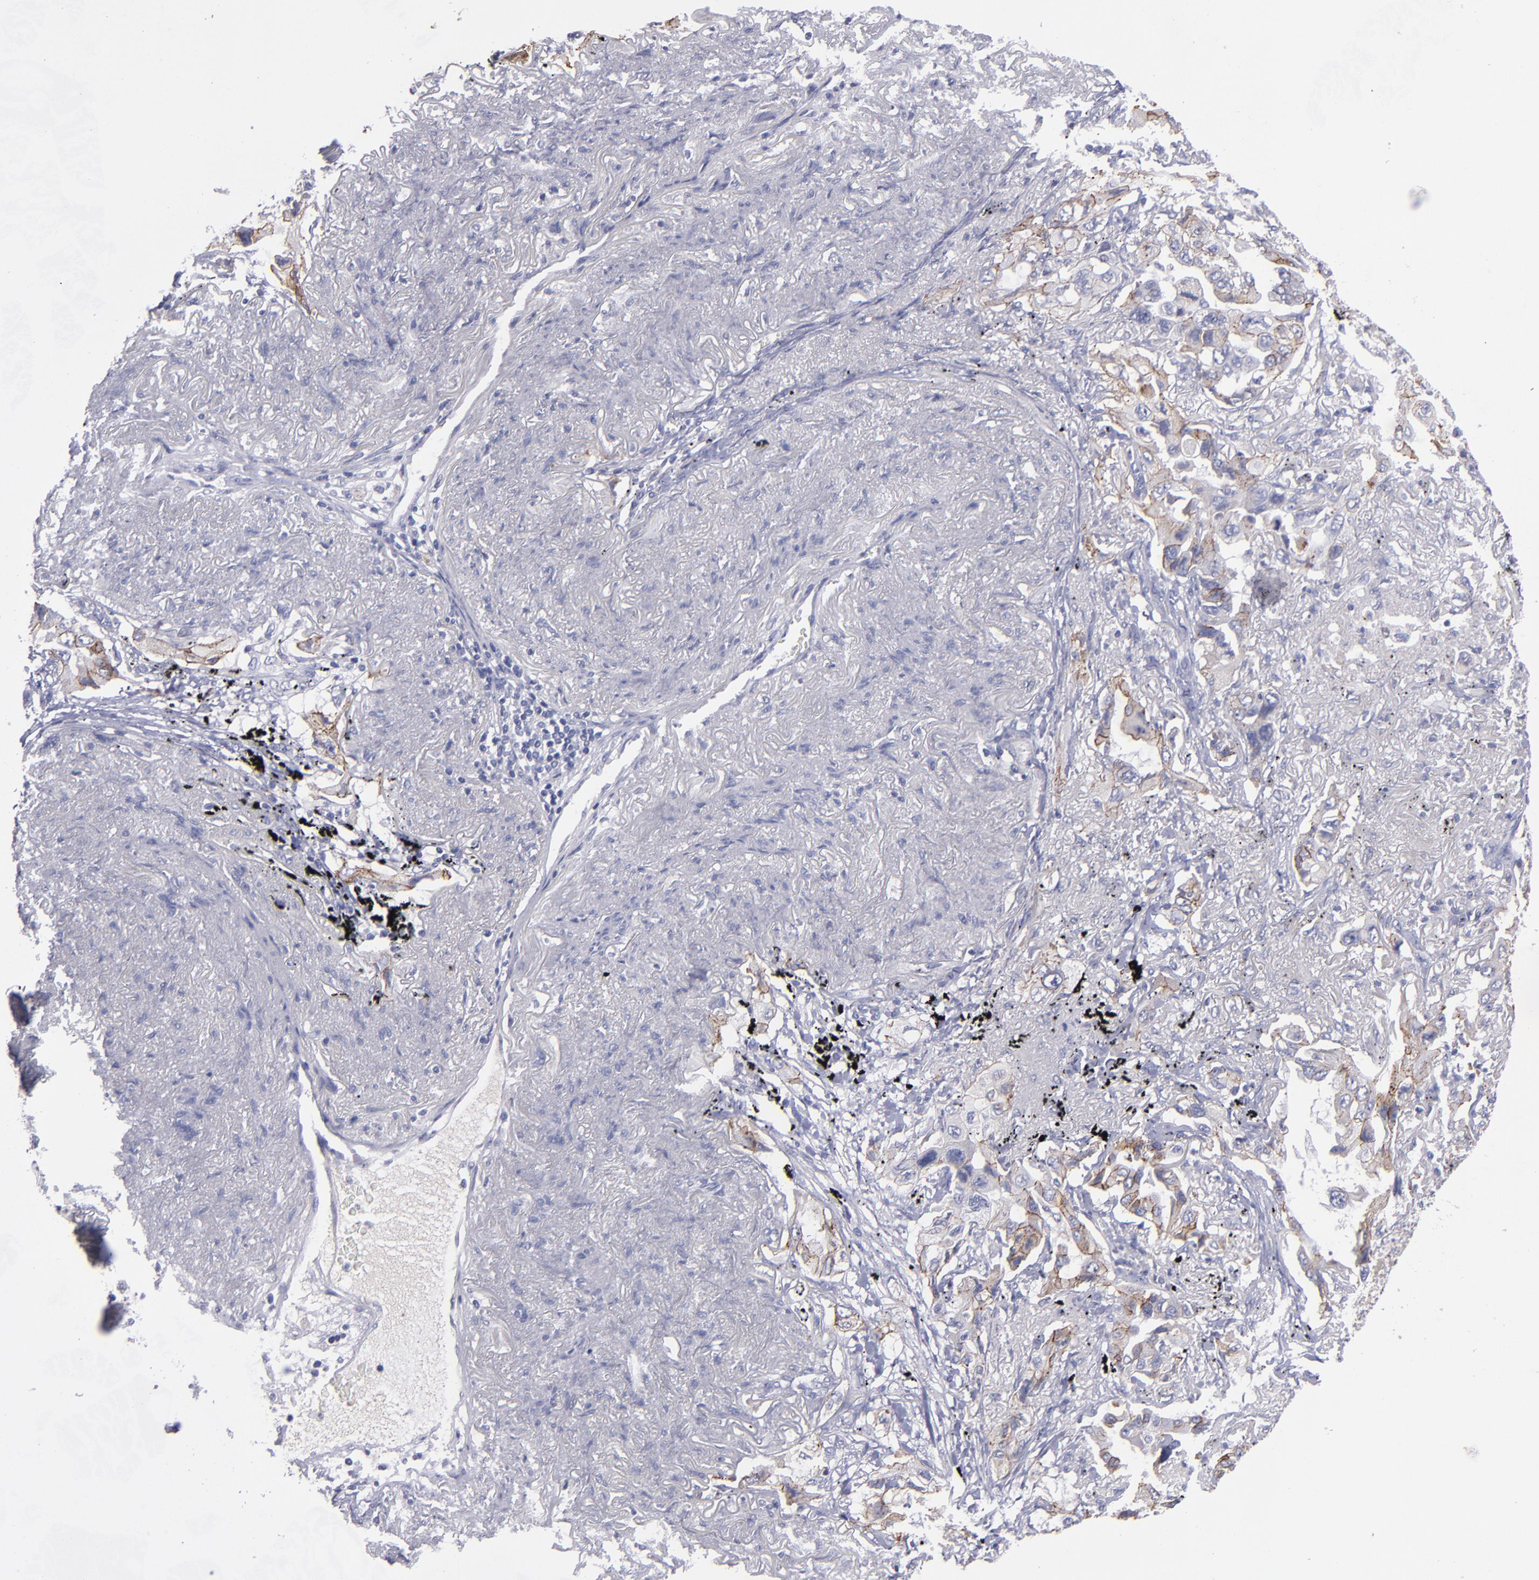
{"staining": {"intensity": "moderate", "quantity": ">75%", "location": "cytoplasmic/membranous"}, "tissue": "lung cancer", "cell_type": "Tumor cells", "image_type": "cancer", "snomed": [{"axis": "morphology", "description": "Adenocarcinoma, NOS"}, {"axis": "topography", "description": "Lung"}], "caption": "IHC of lung adenocarcinoma displays medium levels of moderate cytoplasmic/membranous staining in approximately >75% of tumor cells.", "gene": "CDH3", "patient": {"sex": "female", "age": 65}}